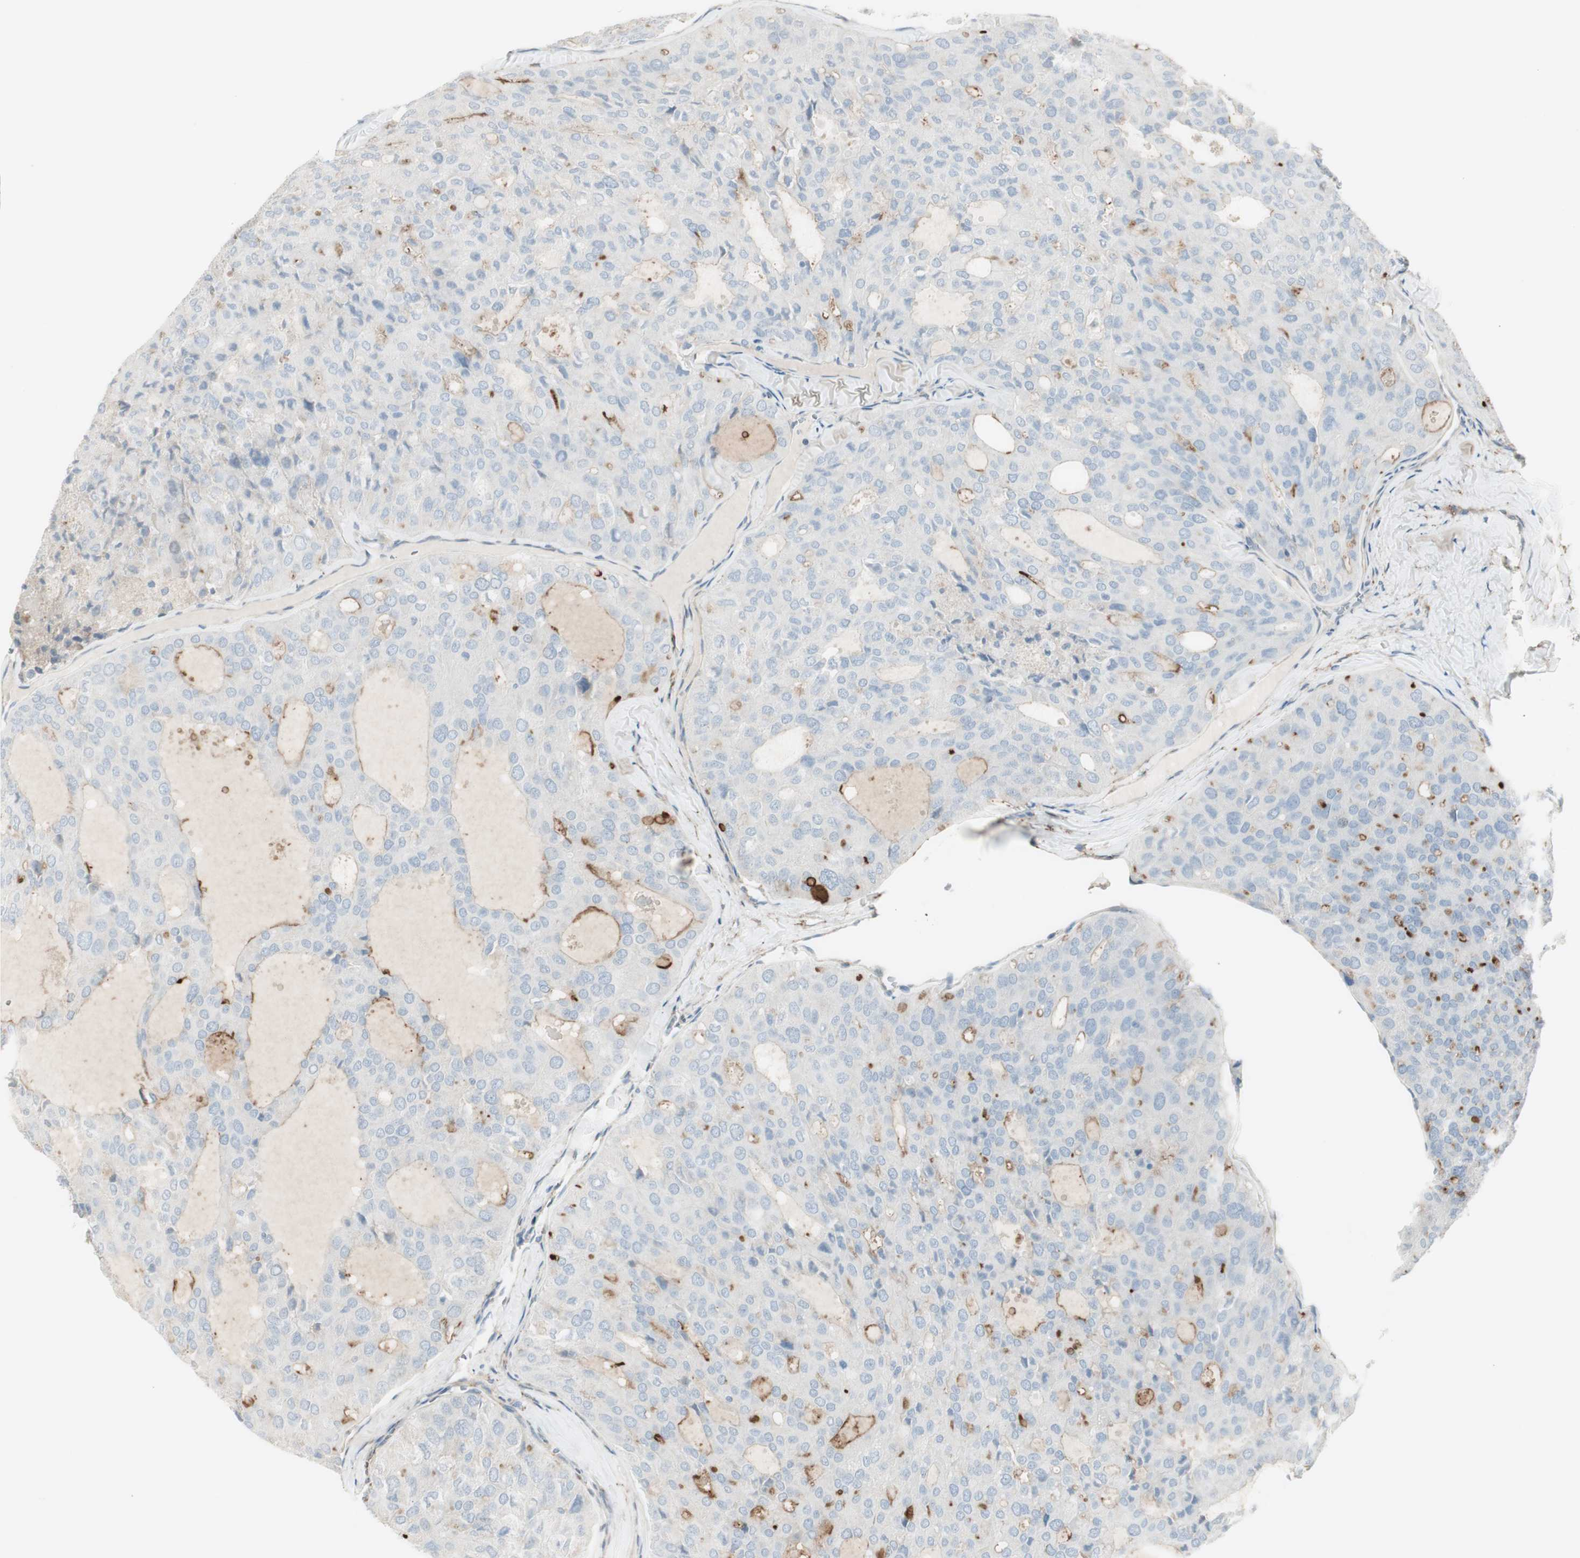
{"staining": {"intensity": "moderate", "quantity": "<25%", "location": "cytoplasmic/membranous"}, "tissue": "thyroid cancer", "cell_type": "Tumor cells", "image_type": "cancer", "snomed": [{"axis": "morphology", "description": "Follicular adenoma carcinoma, NOS"}, {"axis": "topography", "description": "Thyroid gland"}], "caption": "Immunohistochemistry (IHC) micrograph of neoplastic tissue: follicular adenoma carcinoma (thyroid) stained using immunohistochemistry demonstrates low levels of moderate protein expression localized specifically in the cytoplasmic/membranous of tumor cells, appearing as a cytoplasmic/membranous brown color.", "gene": "CACNA2D1", "patient": {"sex": "male", "age": 75}}